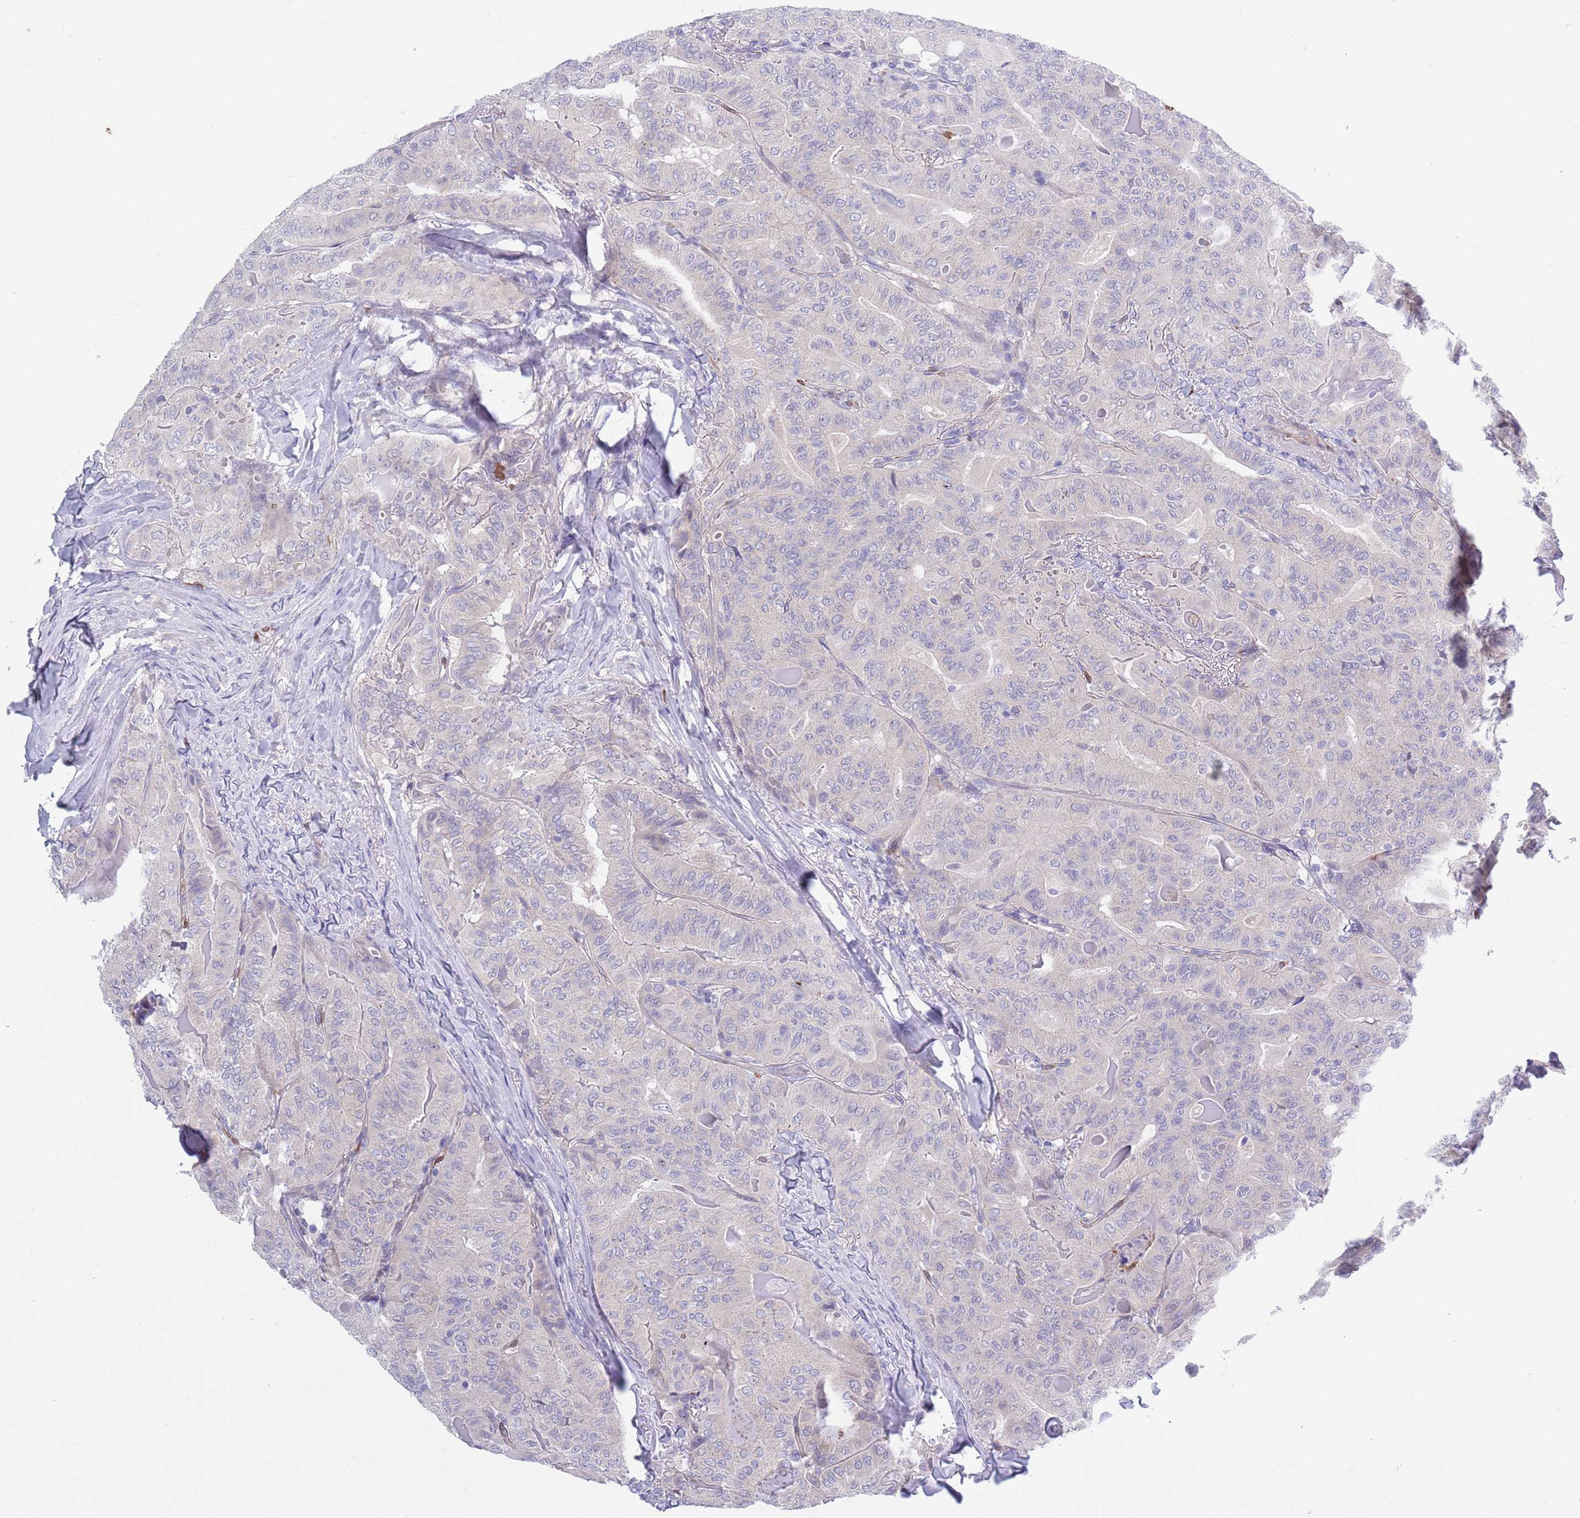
{"staining": {"intensity": "negative", "quantity": "none", "location": "none"}, "tissue": "thyroid cancer", "cell_type": "Tumor cells", "image_type": "cancer", "snomed": [{"axis": "morphology", "description": "Papillary adenocarcinoma, NOS"}, {"axis": "topography", "description": "Thyroid gland"}], "caption": "Tumor cells are negative for brown protein staining in thyroid cancer (papillary adenocarcinoma).", "gene": "ZFP2", "patient": {"sex": "female", "age": 68}}